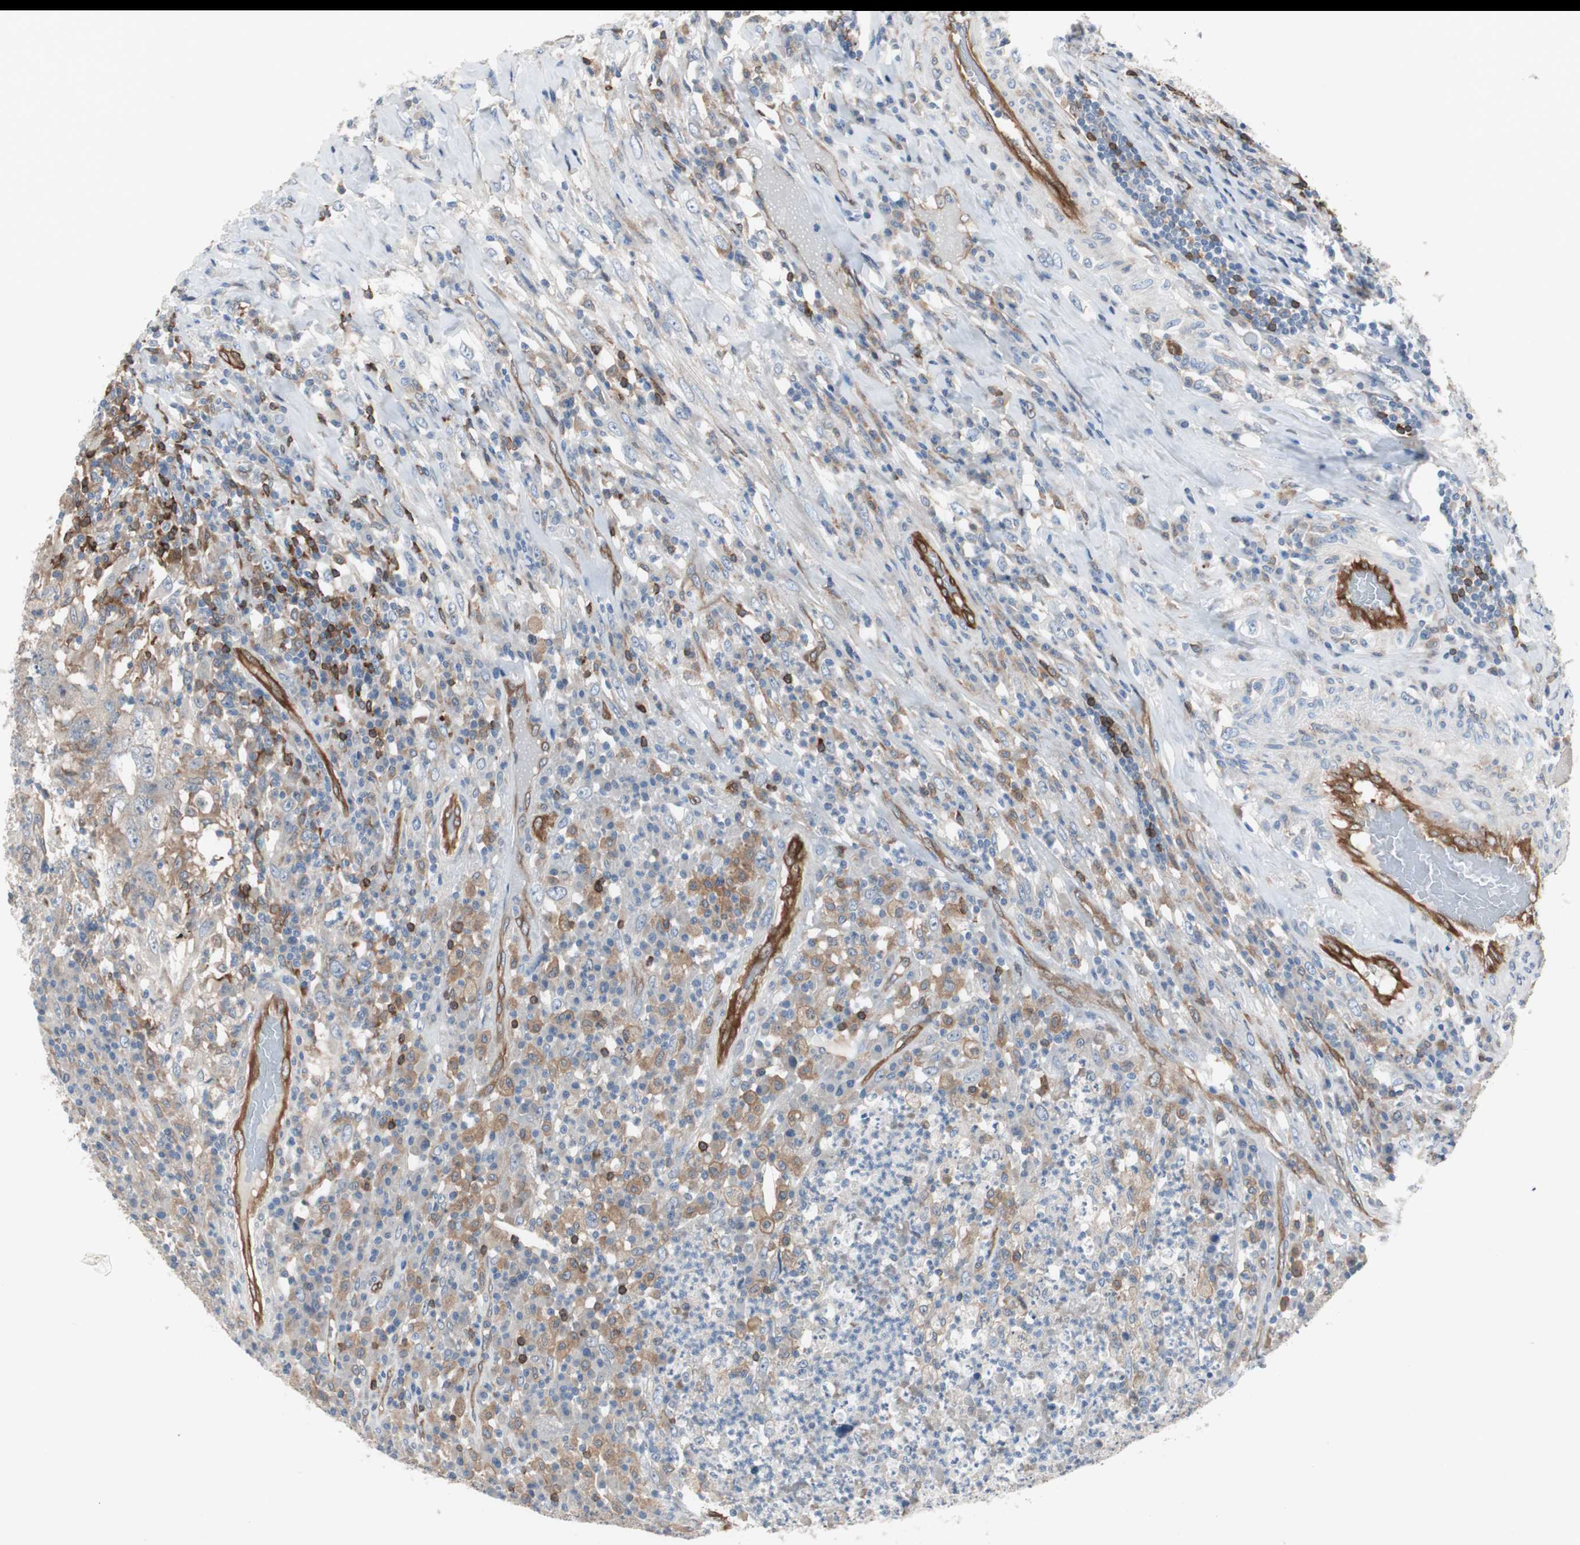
{"staining": {"intensity": "moderate", "quantity": ">75%", "location": "cytoplasmic/membranous"}, "tissue": "testis cancer", "cell_type": "Tumor cells", "image_type": "cancer", "snomed": [{"axis": "morphology", "description": "Necrosis, NOS"}, {"axis": "morphology", "description": "Carcinoma, Embryonal, NOS"}, {"axis": "topography", "description": "Testis"}], "caption": "IHC photomicrograph of human testis embryonal carcinoma stained for a protein (brown), which reveals medium levels of moderate cytoplasmic/membranous positivity in about >75% of tumor cells.", "gene": "SWAP70", "patient": {"sex": "male", "age": 19}}